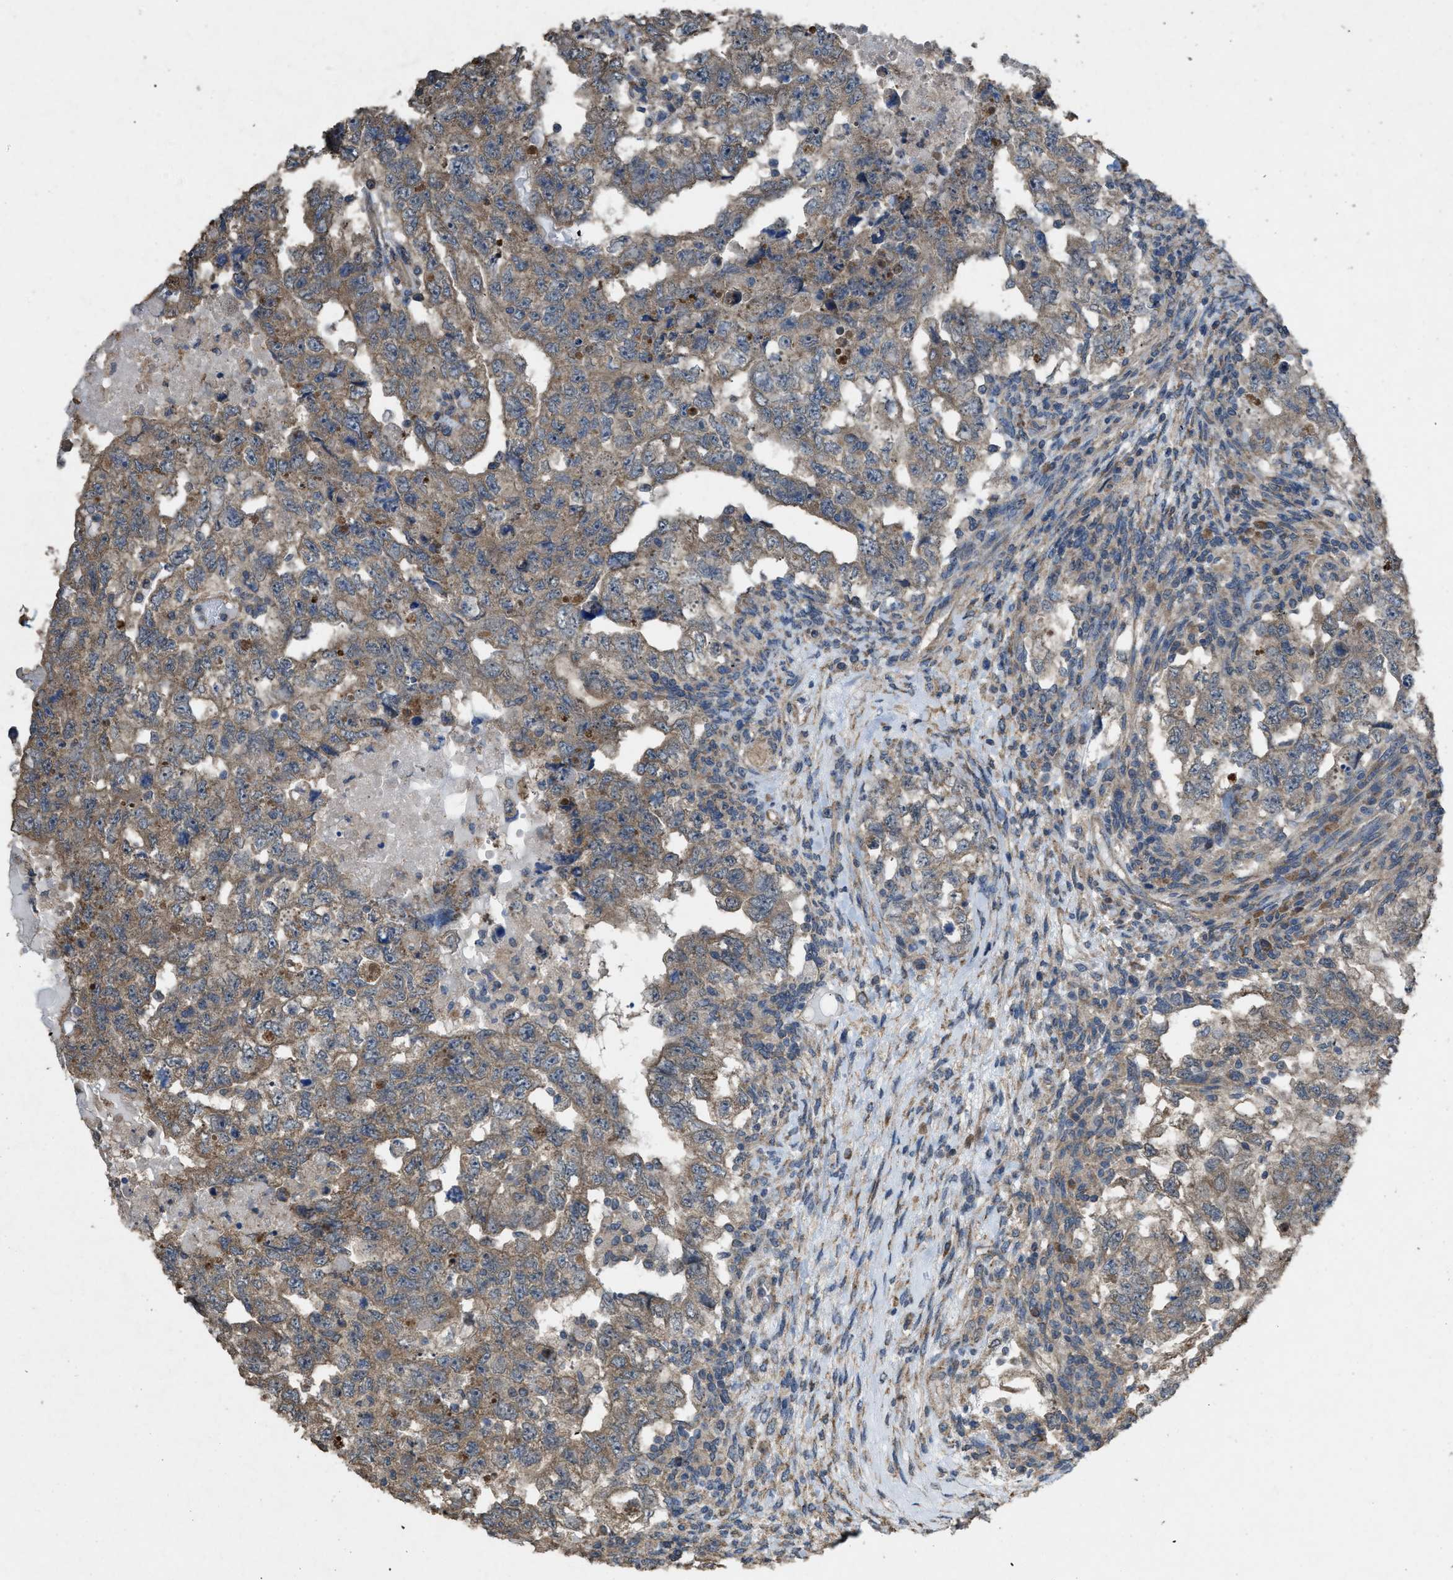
{"staining": {"intensity": "moderate", "quantity": ">75%", "location": "cytoplasmic/membranous"}, "tissue": "testis cancer", "cell_type": "Tumor cells", "image_type": "cancer", "snomed": [{"axis": "morphology", "description": "Carcinoma, Embryonal, NOS"}, {"axis": "topography", "description": "Testis"}], "caption": "This micrograph exhibits immunohistochemistry staining of human testis embryonal carcinoma, with medium moderate cytoplasmic/membranous expression in approximately >75% of tumor cells.", "gene": "ARL6", "patient": {"sex": "male", "age": 36}}